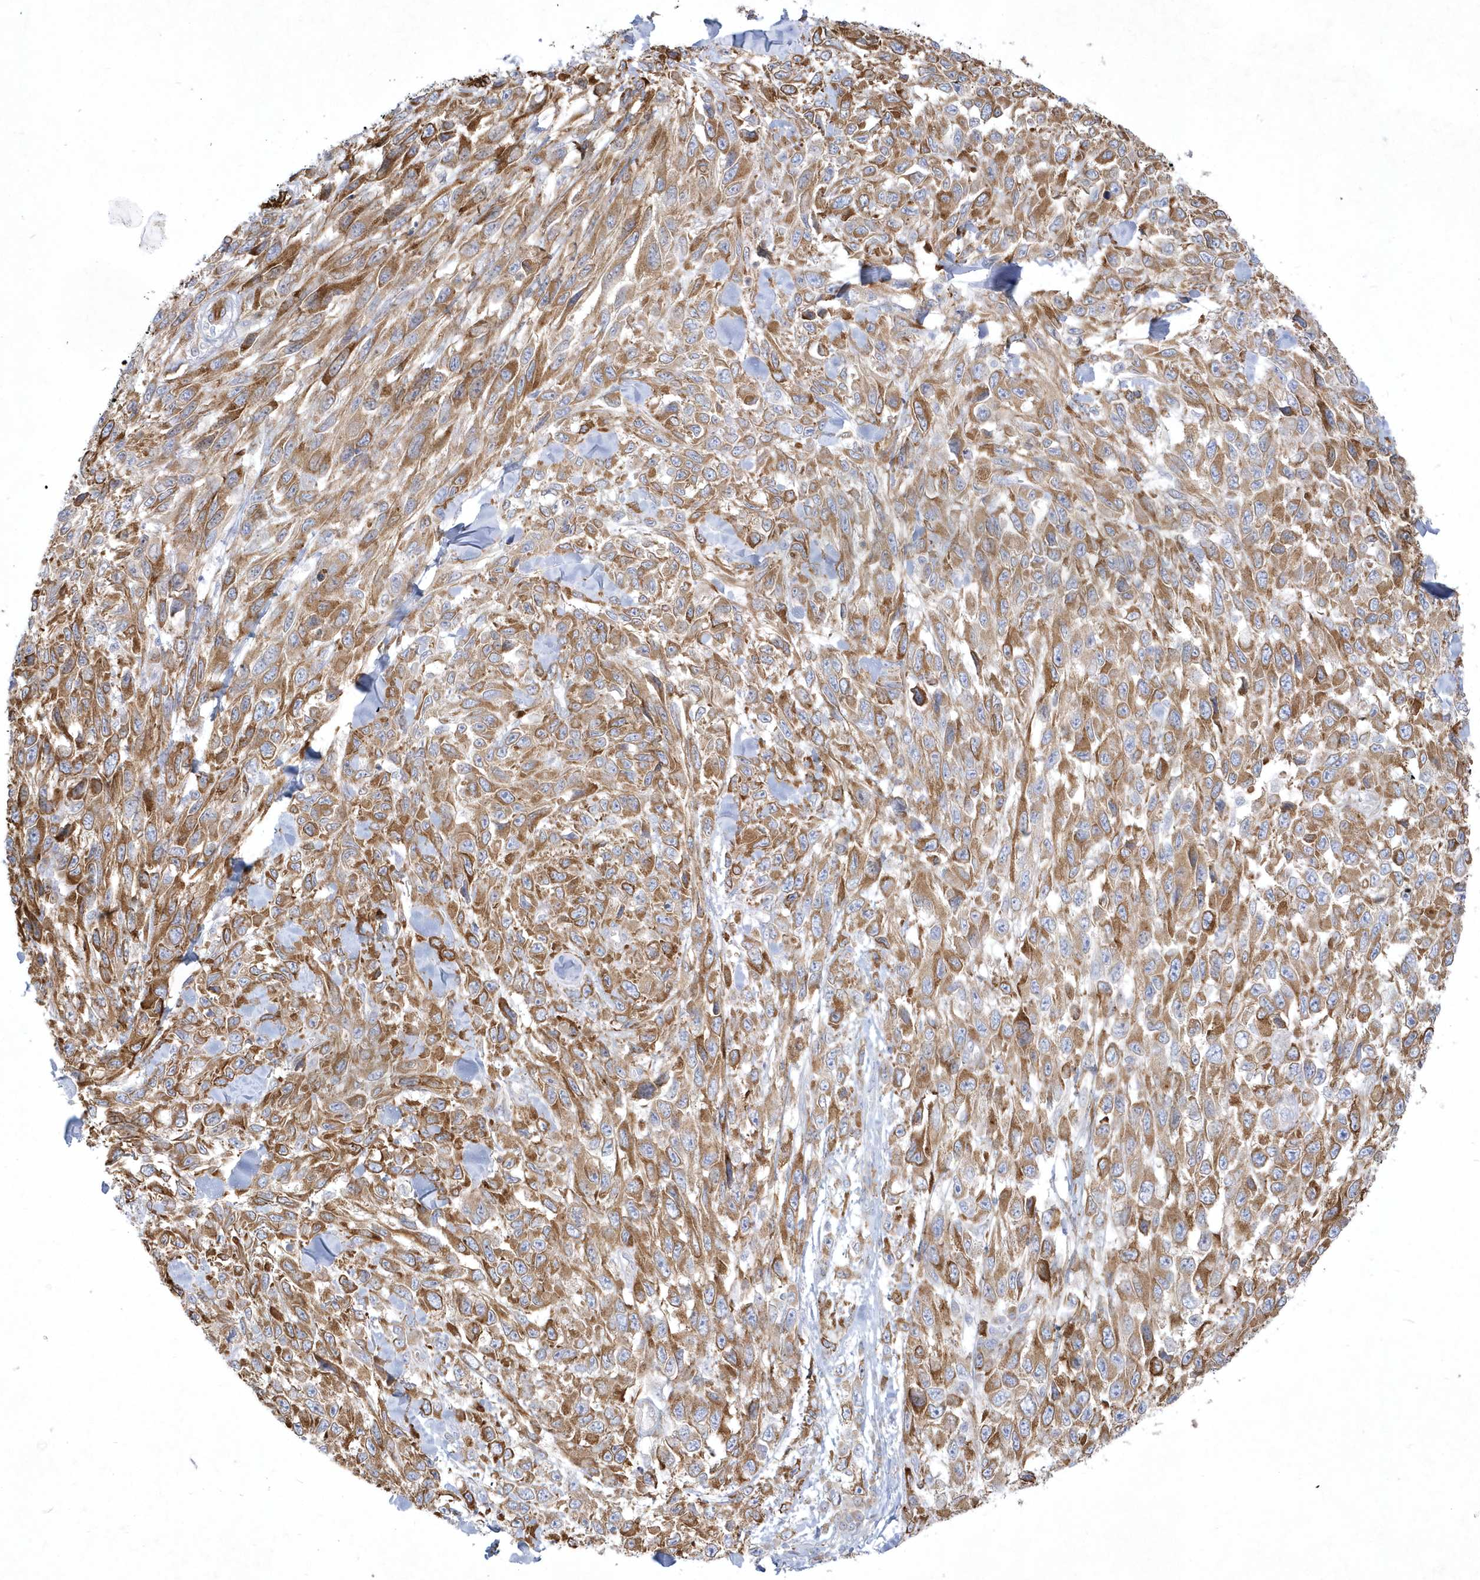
{"staining": {"intensity": "moderate", "quantity": ">75%", "location": "cytoplasmic/membranous"}, "tissue": "melanoma", "cell_type": "Tumor cells", "image_type": "cancer", "snomed": [{"axis": "morphology", "description": "Malignant melanoma, NOS"}, {"axis": "topography", "description": "Skin"}], "caption": "IHC photomicrograph of neoplastic tissue: melanoma stained using immunohistochemistry reveals medium levels of moderate protein expression localized specifically in the cytoplasmic/membranous of tumor cells, appearing as a cytoplasmic/membranous brown color.", "gene": "LARS1", "patient": {"sex": "female", "age": 96}}